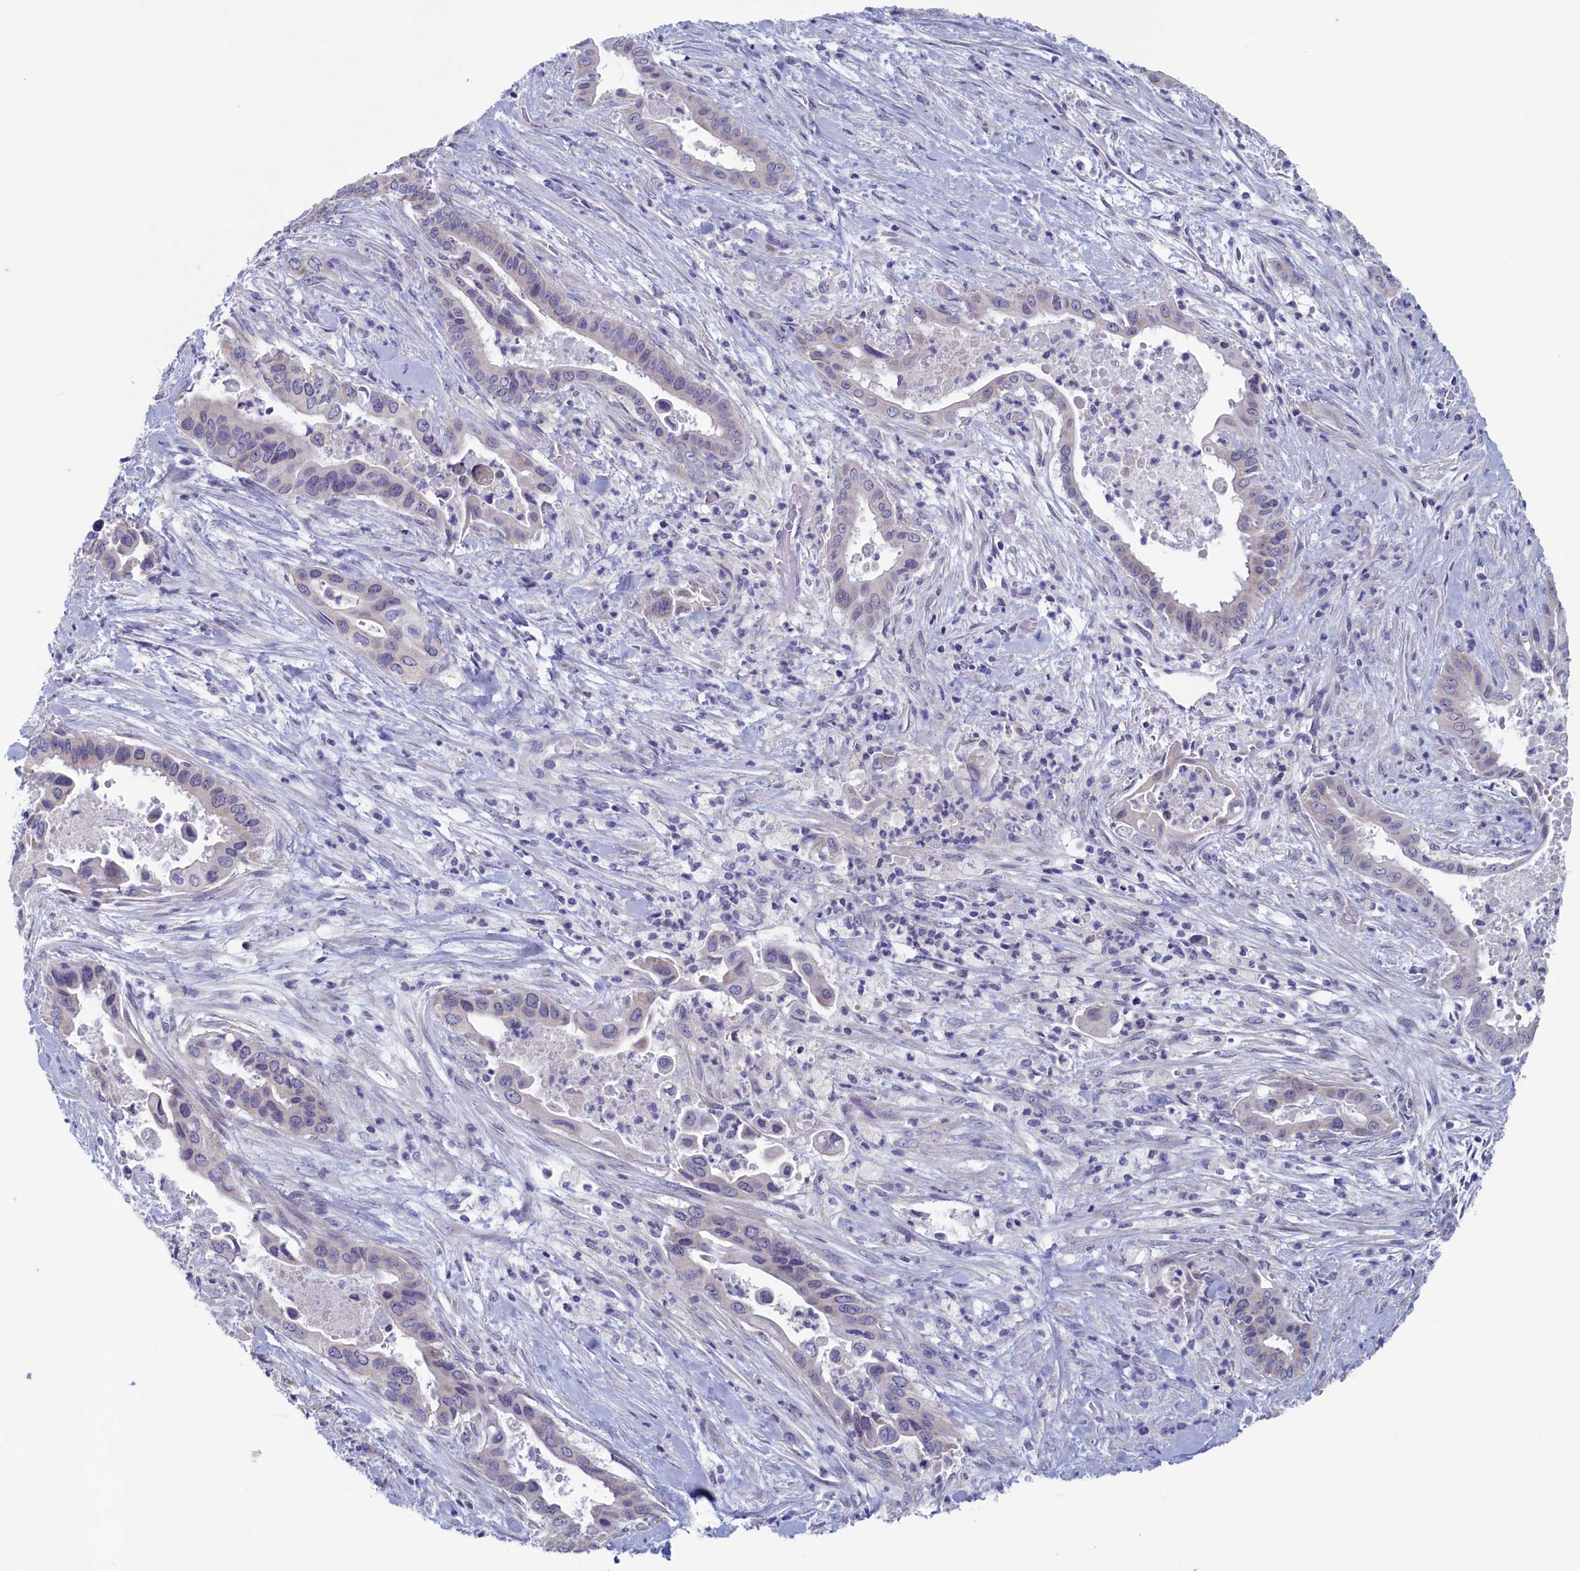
{"staining": {"intensity": "negative", "quantity": "none", "location": "none"}, "tissue": "pancreatic cancer", "cell_type": "Tumor cells", "image_type": "cancer", "snomed": [{"axis": "morphology", "description": "Adenocarcinoma, NOS"}, {"axis": "topography", "description": "Pancreas"}], "caption": "Immunohistochemistry (IHC) image of human pancreatic cancer (adenocarcinoma) stained for a protein (brown), which shows no expression in tumor cells.", "gene": "WDR76", "patient": {"sex": "female", "age": 77}}